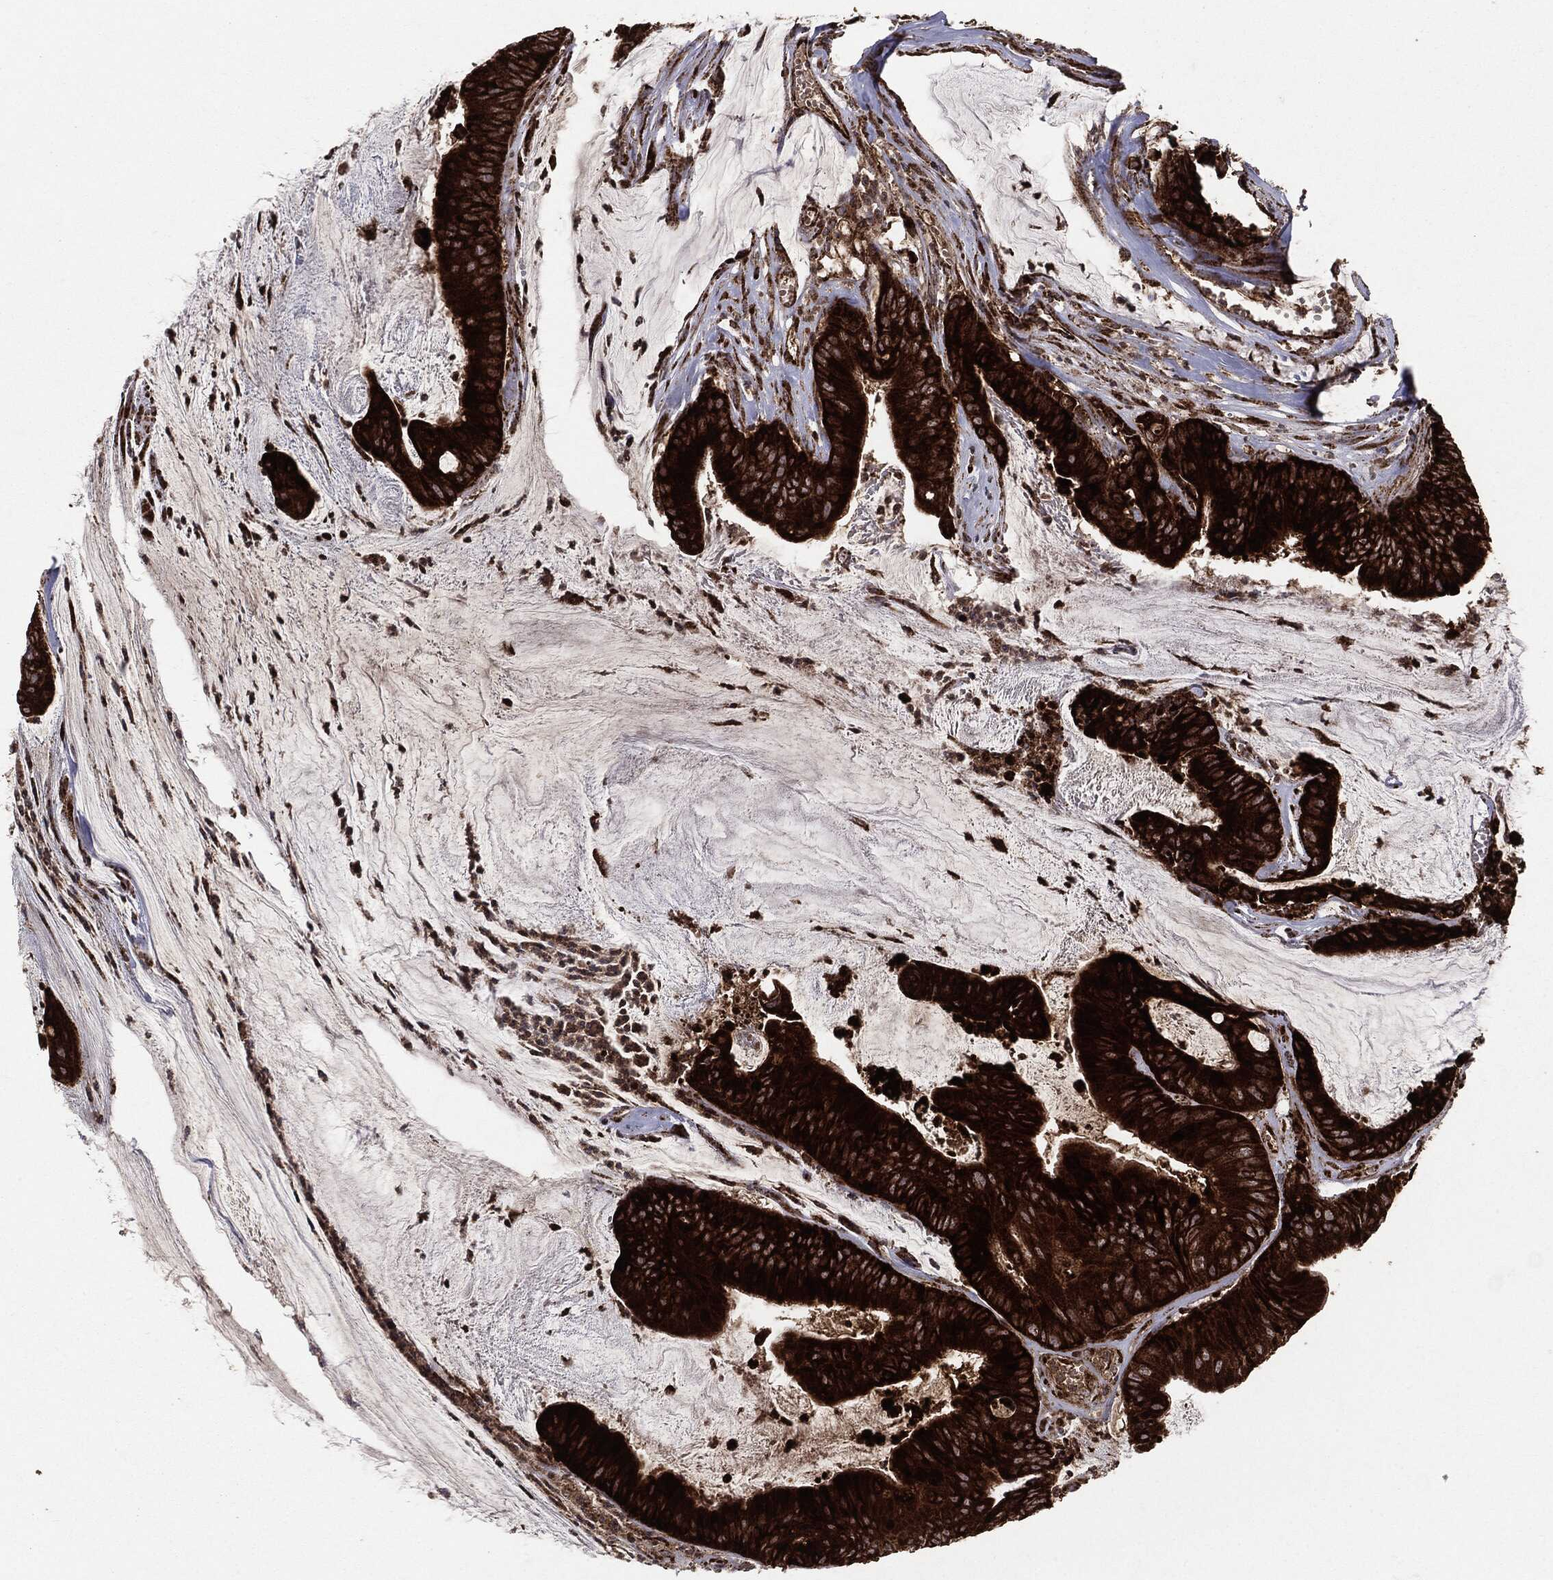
{"staining": {"intensity": "strong", "quantity": ">75%", "location": "cytoplasmic/membranous"}, "tissue": "colorectal cancer", "cell_type": "Tumor cells", "image_type": "cancer", "snomed": [{"axis": "morphology", "description": "Adenocarcinoma, NOS"}, {"axis": "topography", "description": "Colon"}], "caption": "Immunohistochemical staining of adenocarcinoma (colorectal) shows high levels of strong cytoplasmic/membranous positivity in approximately >75% of tumor cells.", "gene": "MAP2K1", "patient": {"sex": "female", "age": 69}}